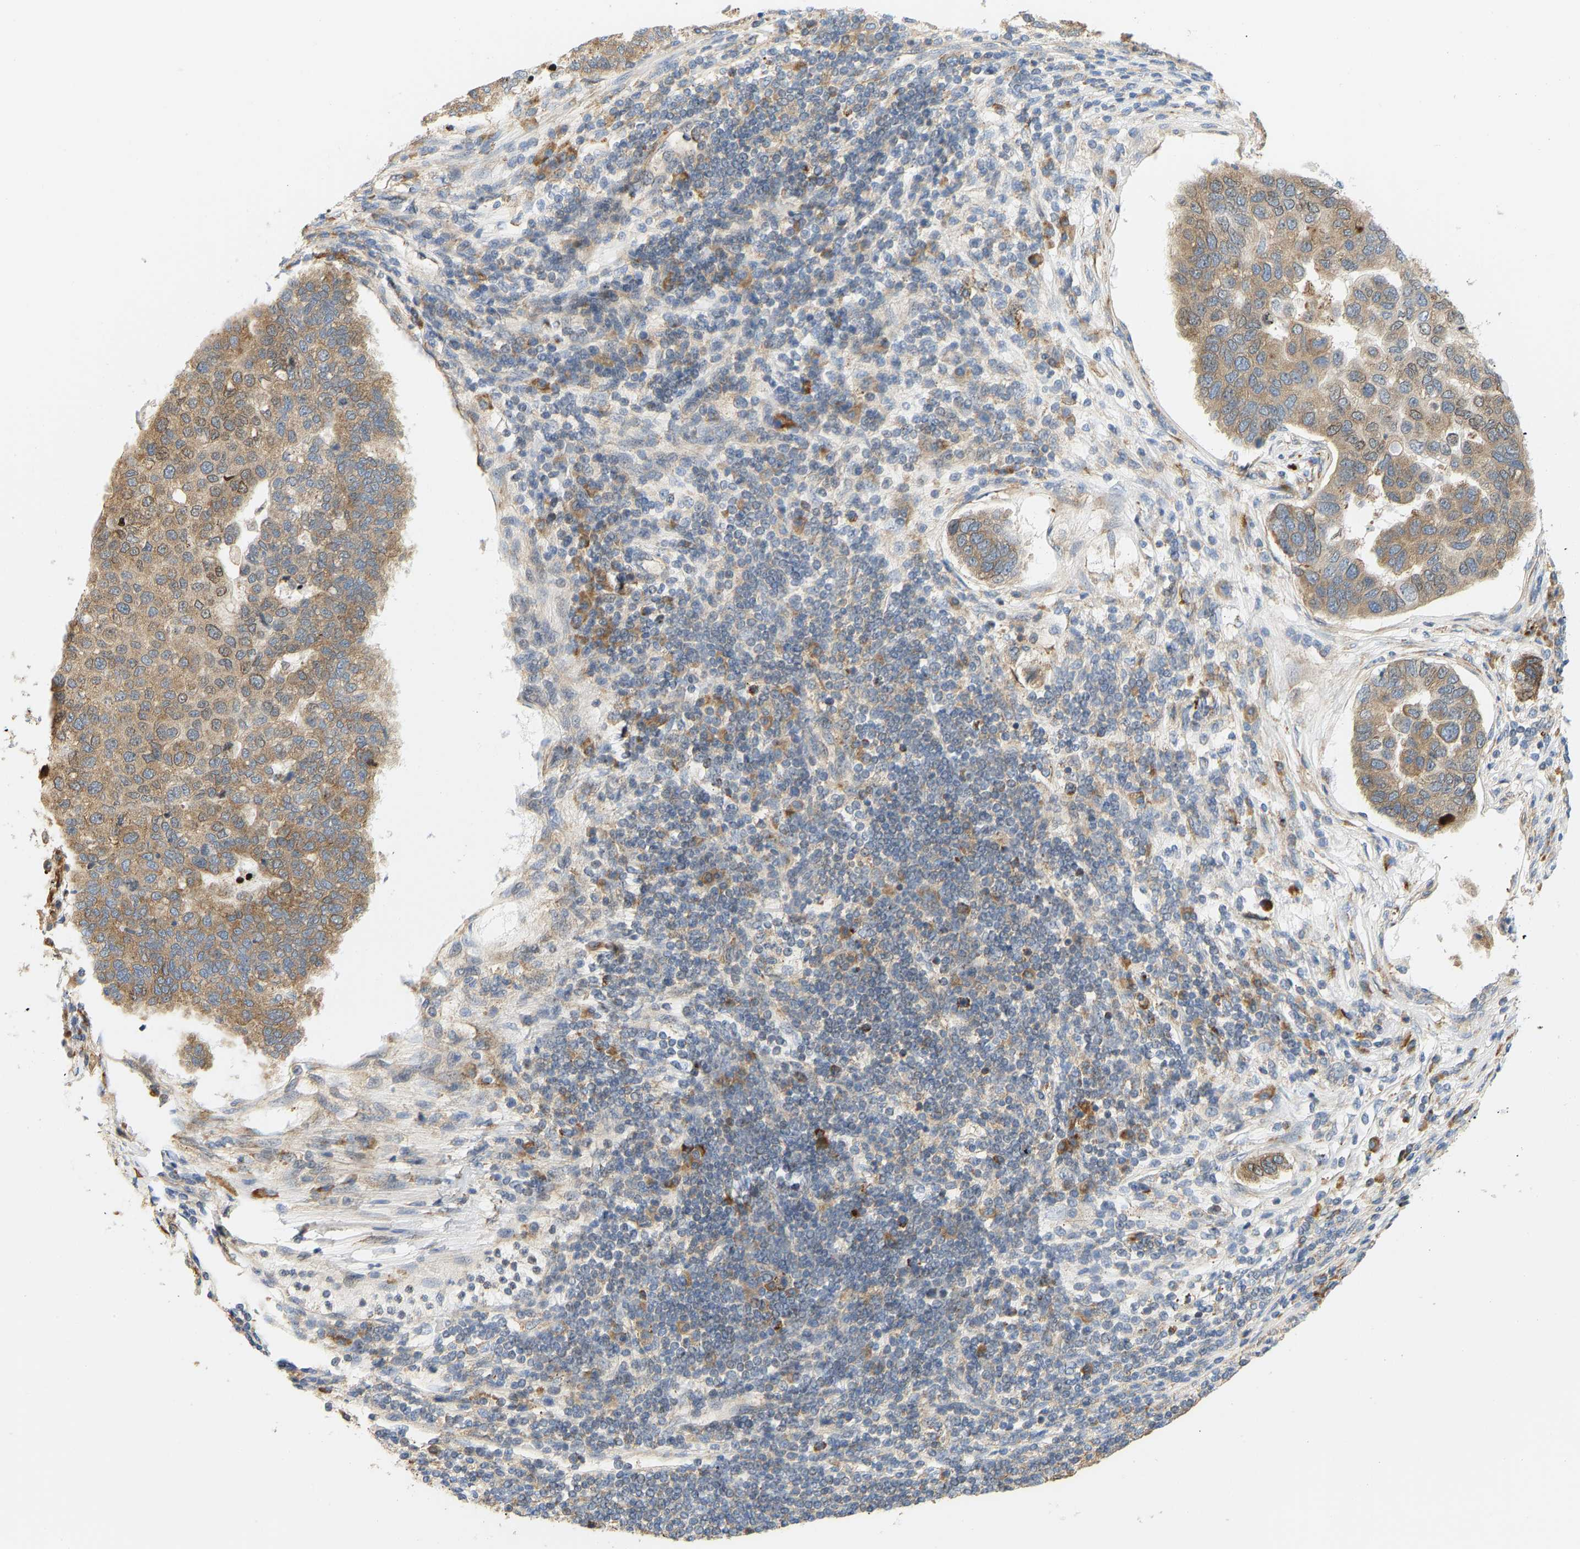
{"staining": {"intensity": "moderate", "quantity": ">75%", "location": "cytoplasmic/membranous,nuclear"}, "tissue": "pancreatic cancer", "cell_type": "Tumor cells", "image_type": "cancer", "snomed": [{"axis": "morphology", "description": "Adenocarcinoma, NOS"}, {"axis": "topography", "description": "Pancreas"}], "caption": "High-magnification brightfield microscopy of pancreatic cancer (adenocarcinoma) stained with DAB (brown) and counterstained with hematoxylin (blue). tumor cells exhibit moderate cytoplasmic/membranous and nuclear staining is appreciated in approximately>75% of cells. Ihc stains the protein of interest in brown and the nuclei are stained blue.", "gene": "RPS14", "patient": {"sex": "female", "age": 61}}